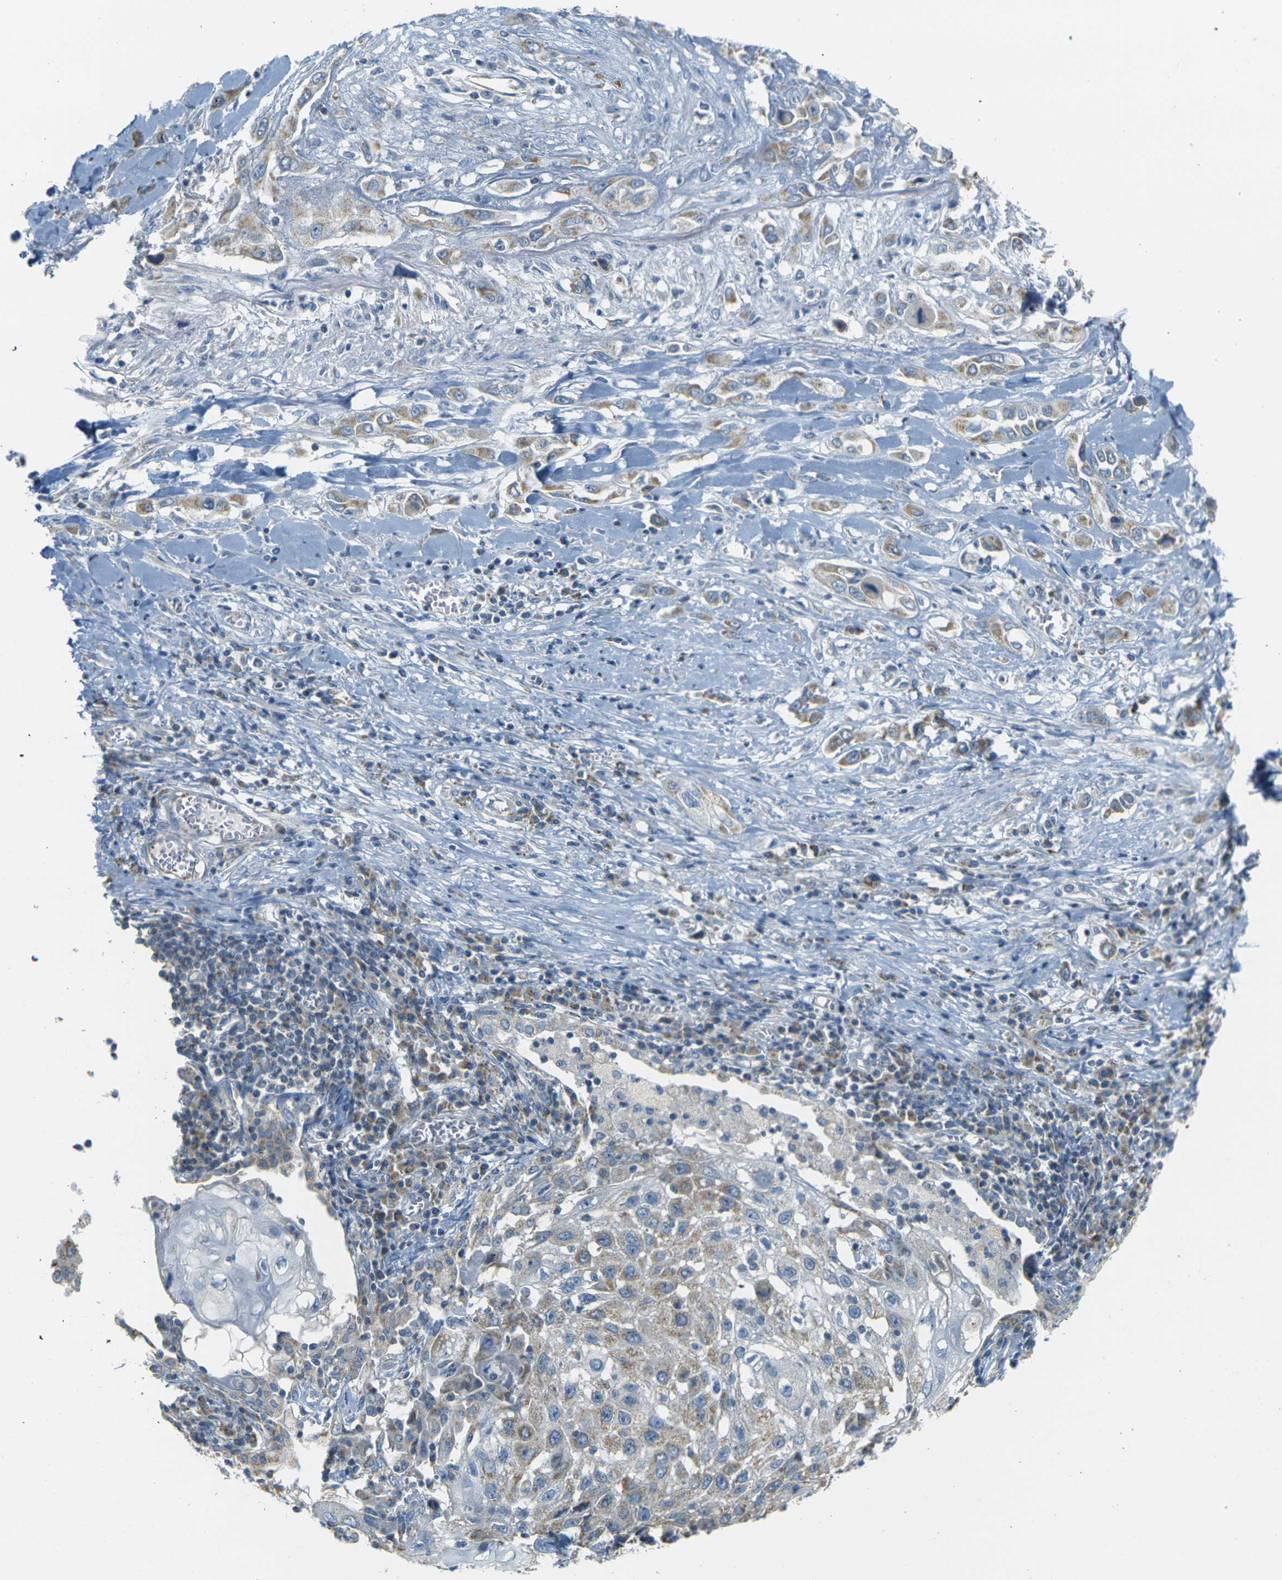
{"staining": {"intensity": "moderate", "quantity": "25%-75%", "location": "cytoplasmic/membranous"}, "tissue": "lung cancer", "cell_type": "Tumor cells", "image_type": "cancer", "snomed": [{"axis": "morphology", "description": "Squamous cell carcinoma, NOS"}, {"axis": "topography", "description": "Lung"}], "caption": "A medium amount of moderate cytoplasmic/membranous staining is appreciated in approximately 25%-75% of tumor cells in lung squamous cell carcinoma tissue. Using DAB (3,3'-diaminobenzidine) (brown) and hematoxylin (blue) stains, captured at high magnification using brightfield microscopy.", "gene": "PARD6B", "patient": {"sex": "male", "age": 71}}